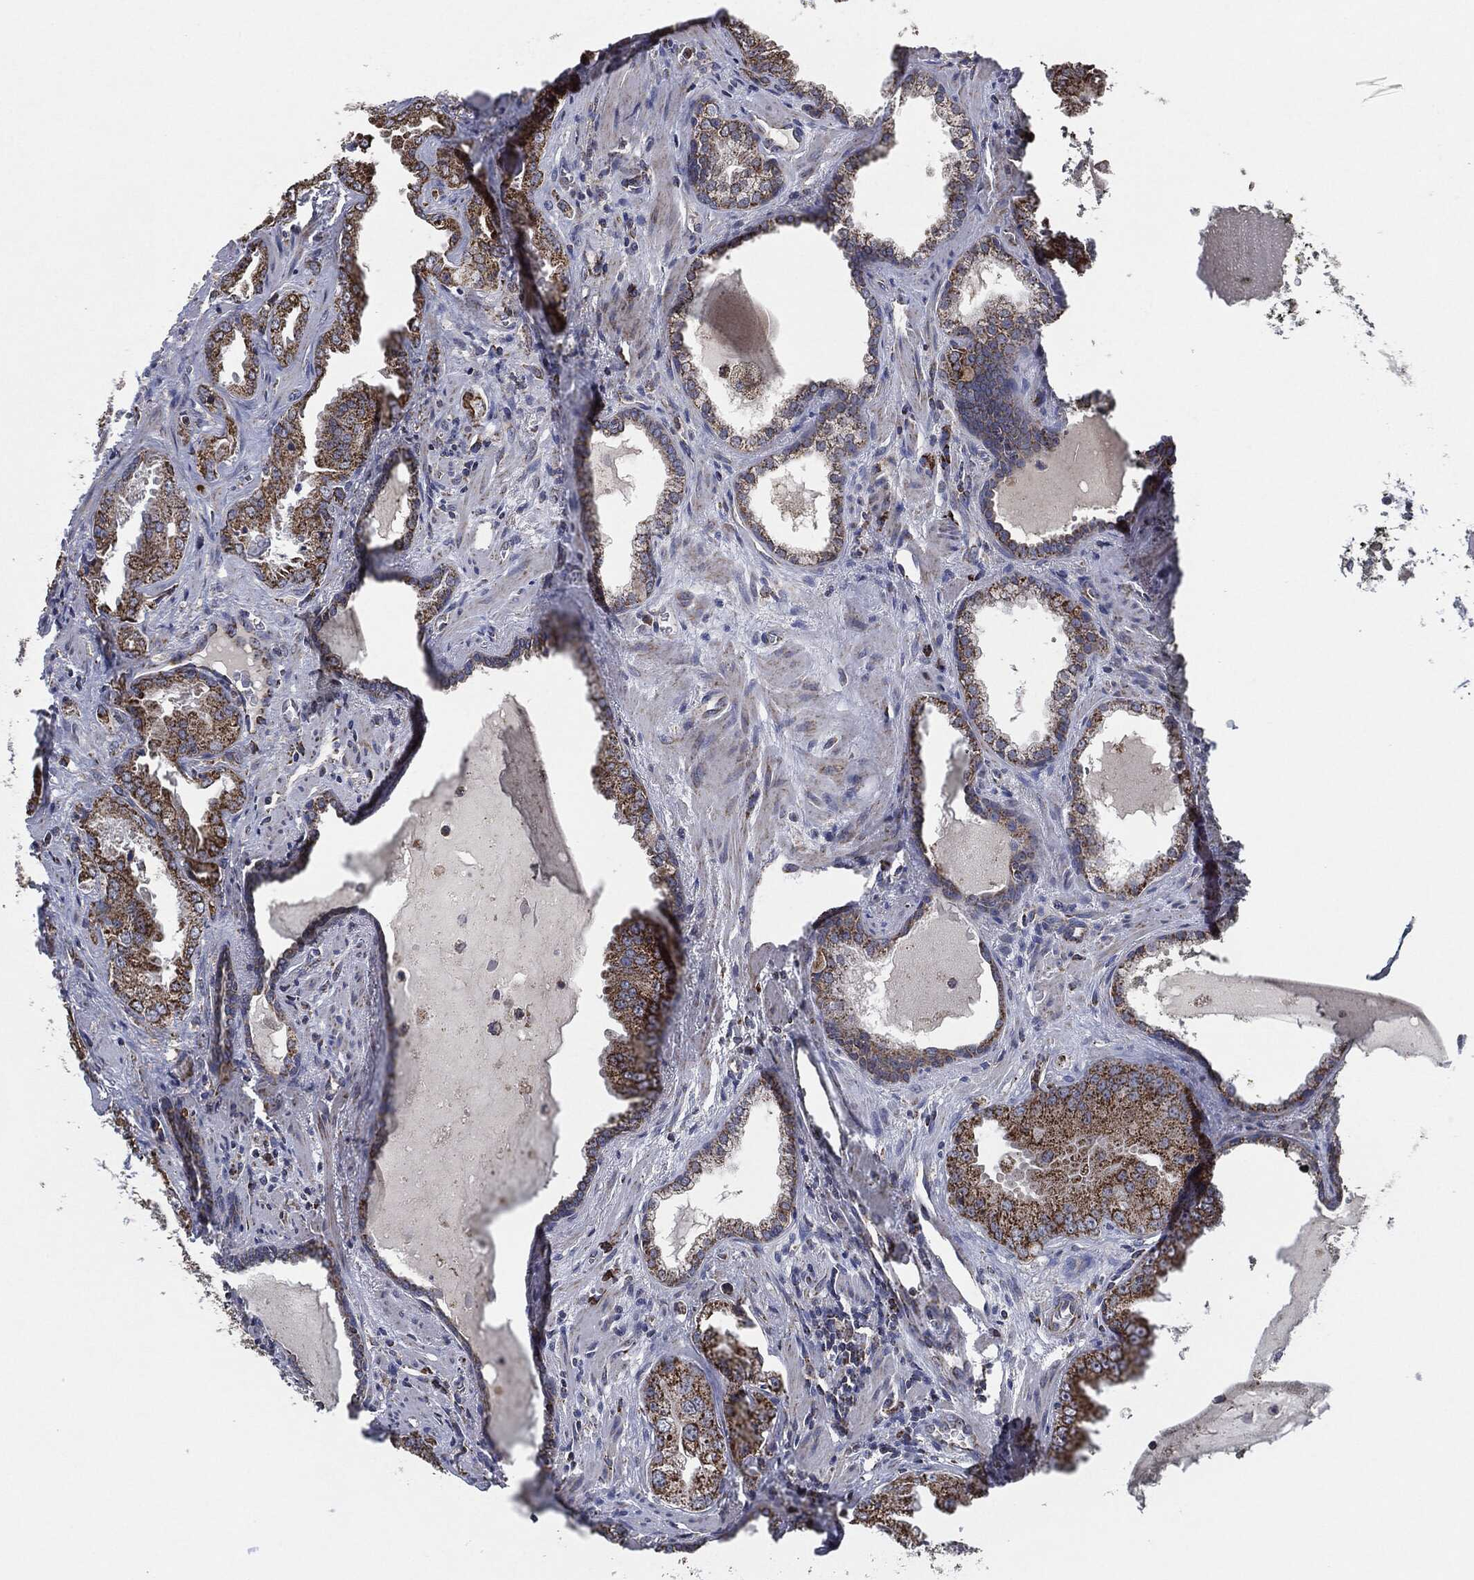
{"staining": {"intensity": "strong", "quantity": "25%-75%", "location": "cytoplasmic/membranous"}, "tissue": "prostate cancer", "cell_type": "Tumor cells", "image_type": "cancer", "snomed": [{"axis": "morphology", "description": "Adenocarcinoma, Low grade"}, {"axis": "topography", "description": "Prostate"}], "caption": "Prostate cancer (adenocarcinoma (low-grade)) was stained to show a protein in brown. There is high levels of strong cytoplasmic/membranous staining in about 25%-75% of tumor cells.", "gene": "NDUFV2", "patient": {"sex": "male", "age": 62}}